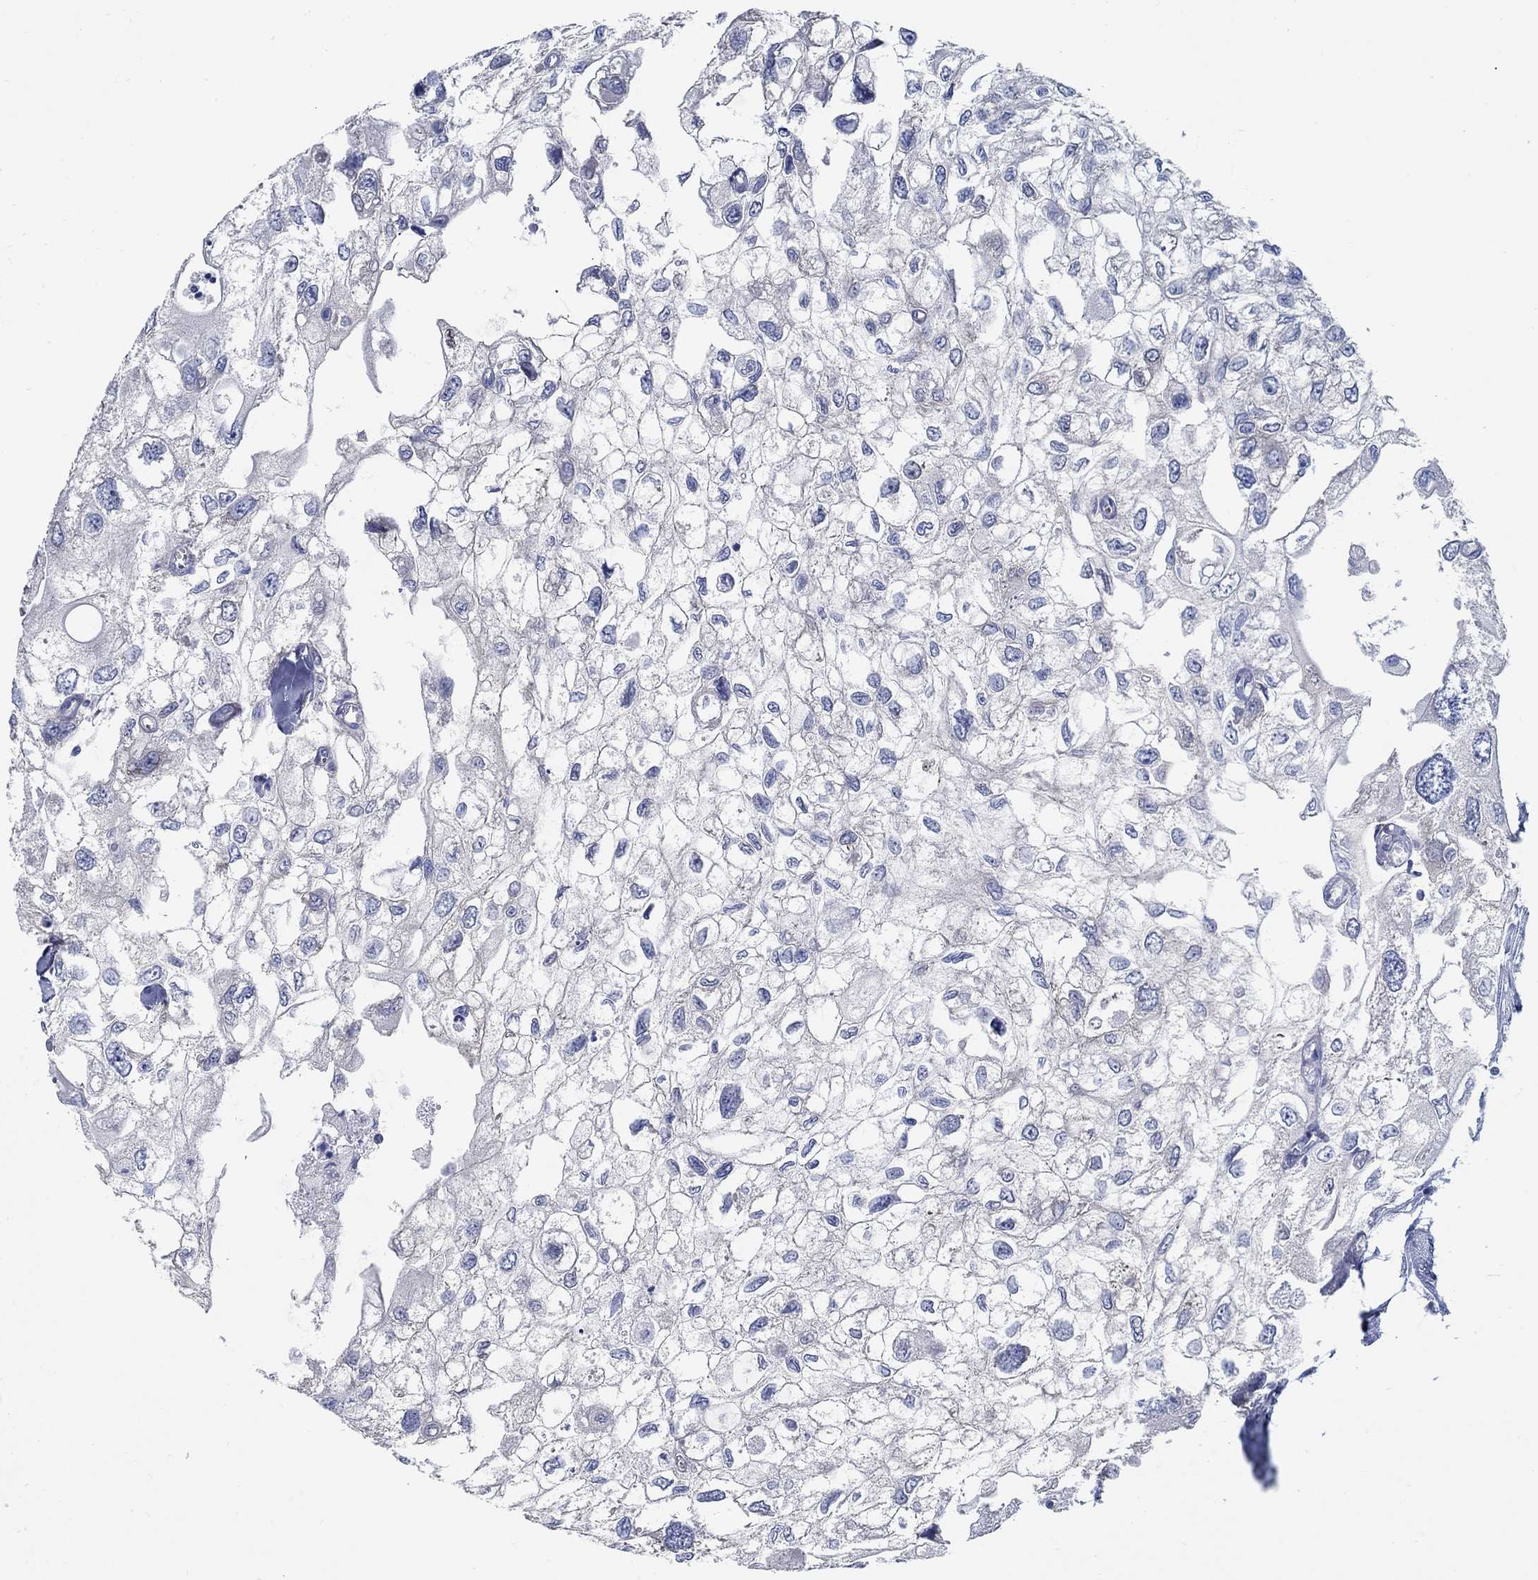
{"staining": {"intensity": "negative", "quantity": "none", "location": "none"}, "tissue": "urothelial cancer", "cell_type": "Tumor cells", "image_type": "cancer", "snomed": [{"axis": "morphology", "description": "Urothelial carcinoma, High grade"}, {"axis": "topography", "description": "Urinary bladder"}], "caption": "This is a photomicrograph of IHC staining of high-grade urothelial carcinoma, which shows no positivity in tumor cells.", "gene": "C15orf39", "patient": {"sex": "male", "age": 59}}